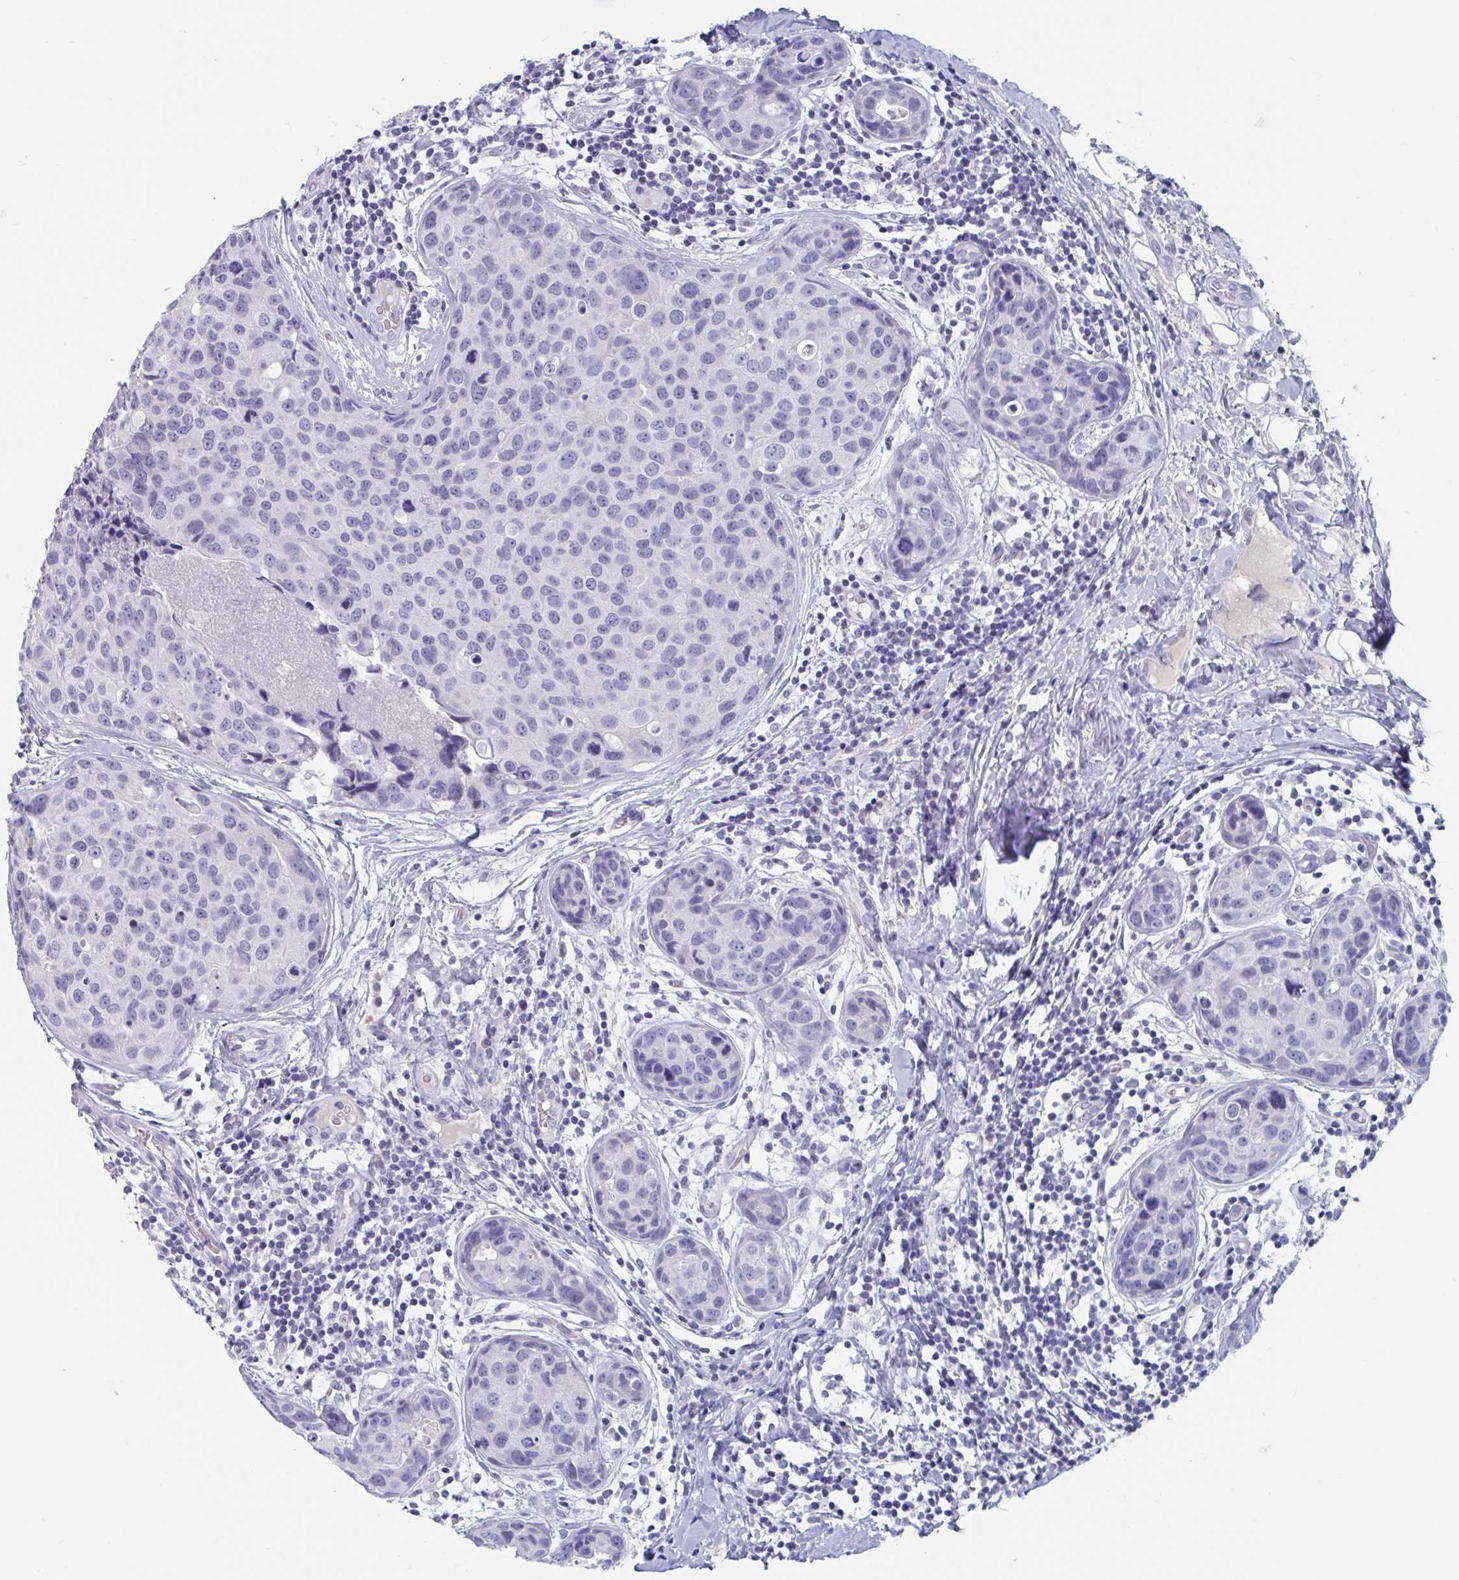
{"staining": {"intensity": "negative", "quantity": "none", "location": "none"}, "tissue": "breast cancer", "cell_type": "Tumor cells", "image_type": "cancer", "snomed": [{"axis": "morphology", "description": "Duct carcinoma"}, {"axis": "topography", "description": "Breast"}], "caption": "Tumor cells are negative for protein expression in human infiltrating ductal carcinoma (breast).", "gene": "DPEP3", "patient": {"sex": "female", "age": 24}}